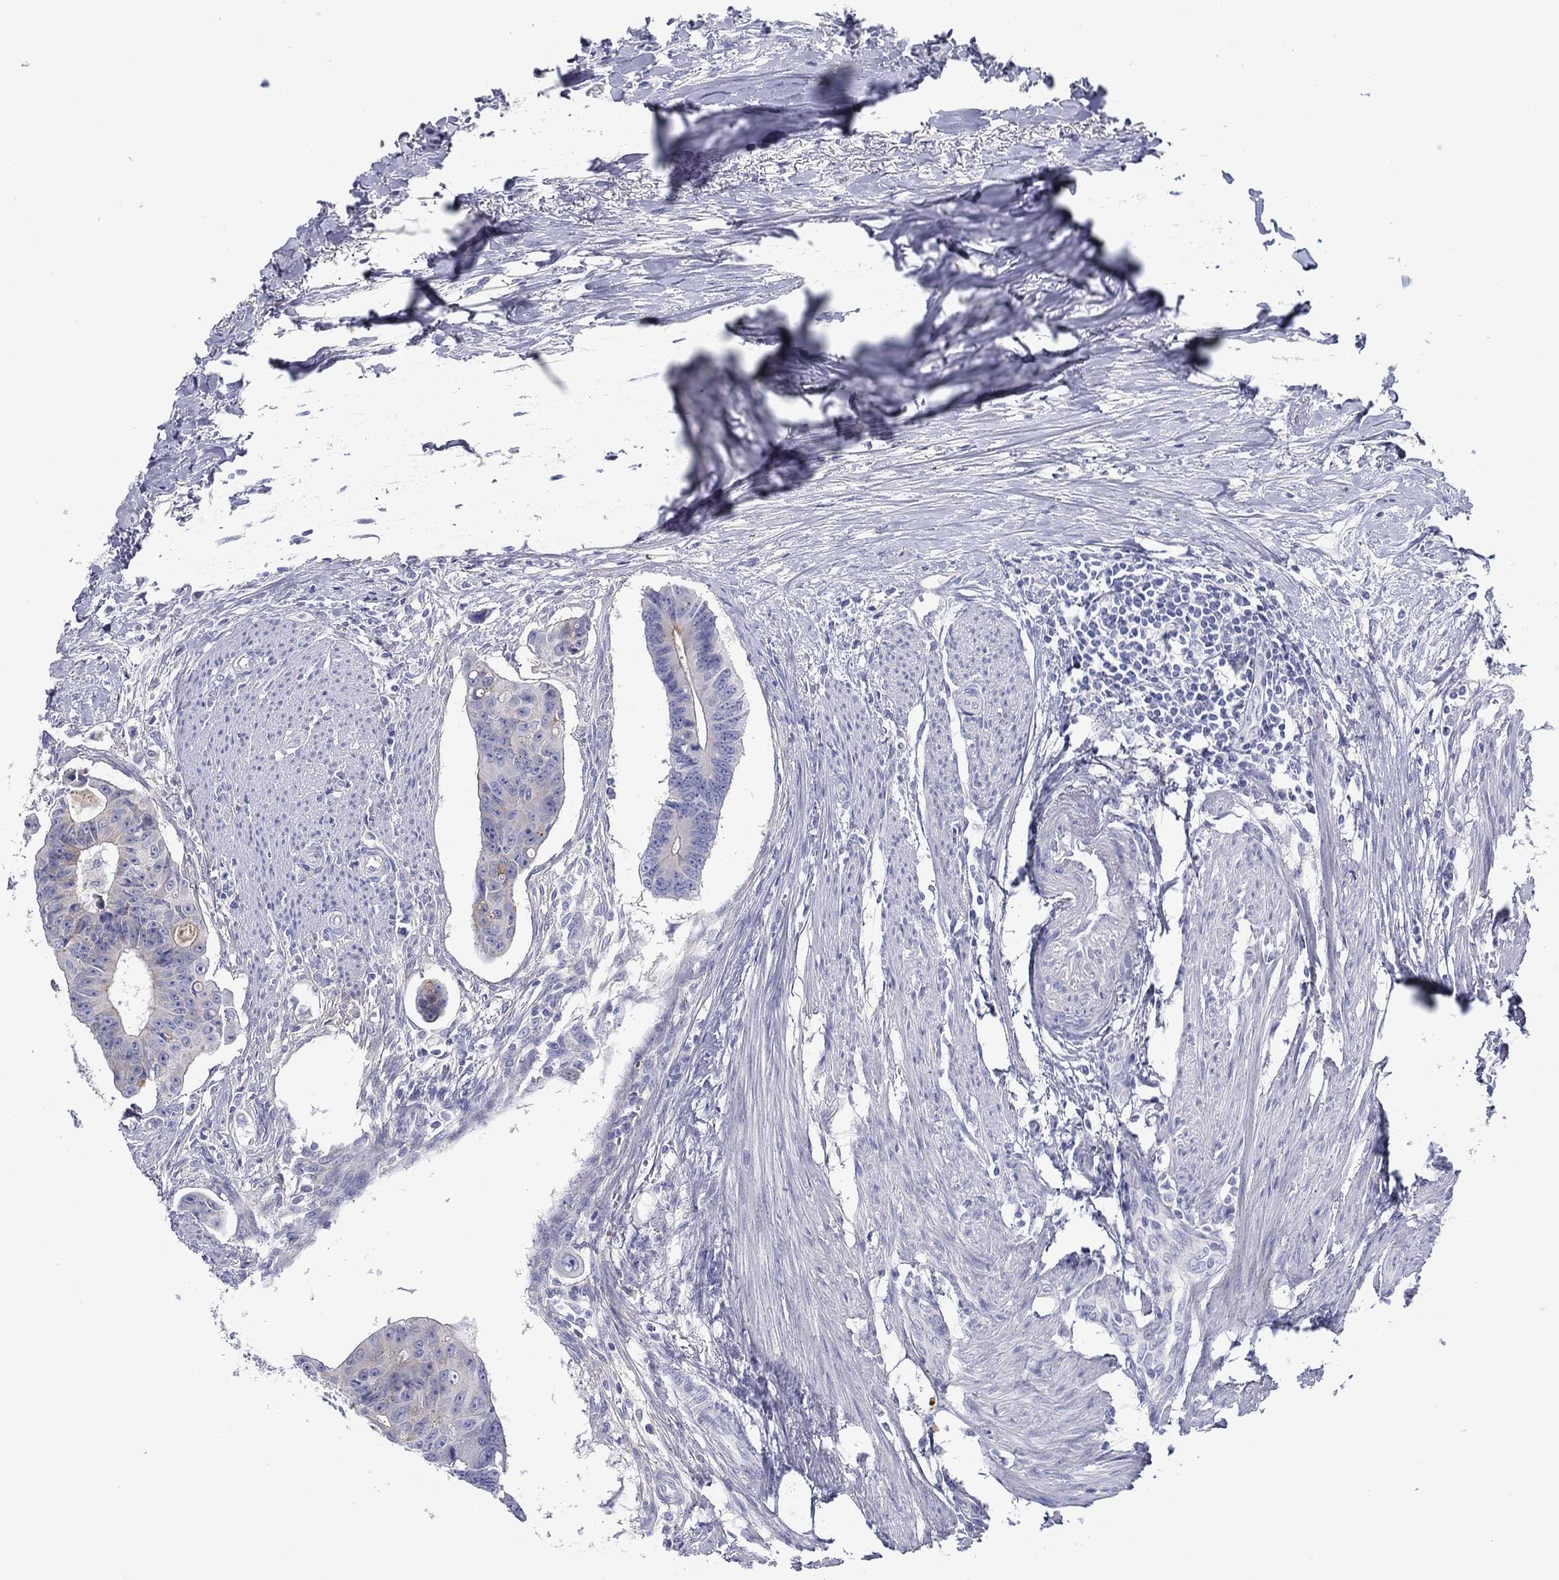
{"staining": {"intensity": "negative", "quantity": "none", "location": "none"}, "tissue": "colorectal cancer", "cell_type": "Tumor cells", "image_type": "cancer", "snomed": [{"axis": "morphology", "description": "Adenocarcinoma, NOS"}, {"axis": "topography", "description": "Colon"}], "caption": "There is no significant positivity in tumor cells of colorectal cancer.", "gene": "HAPLN4", "patient": {"sex": "male", "age": 70}}